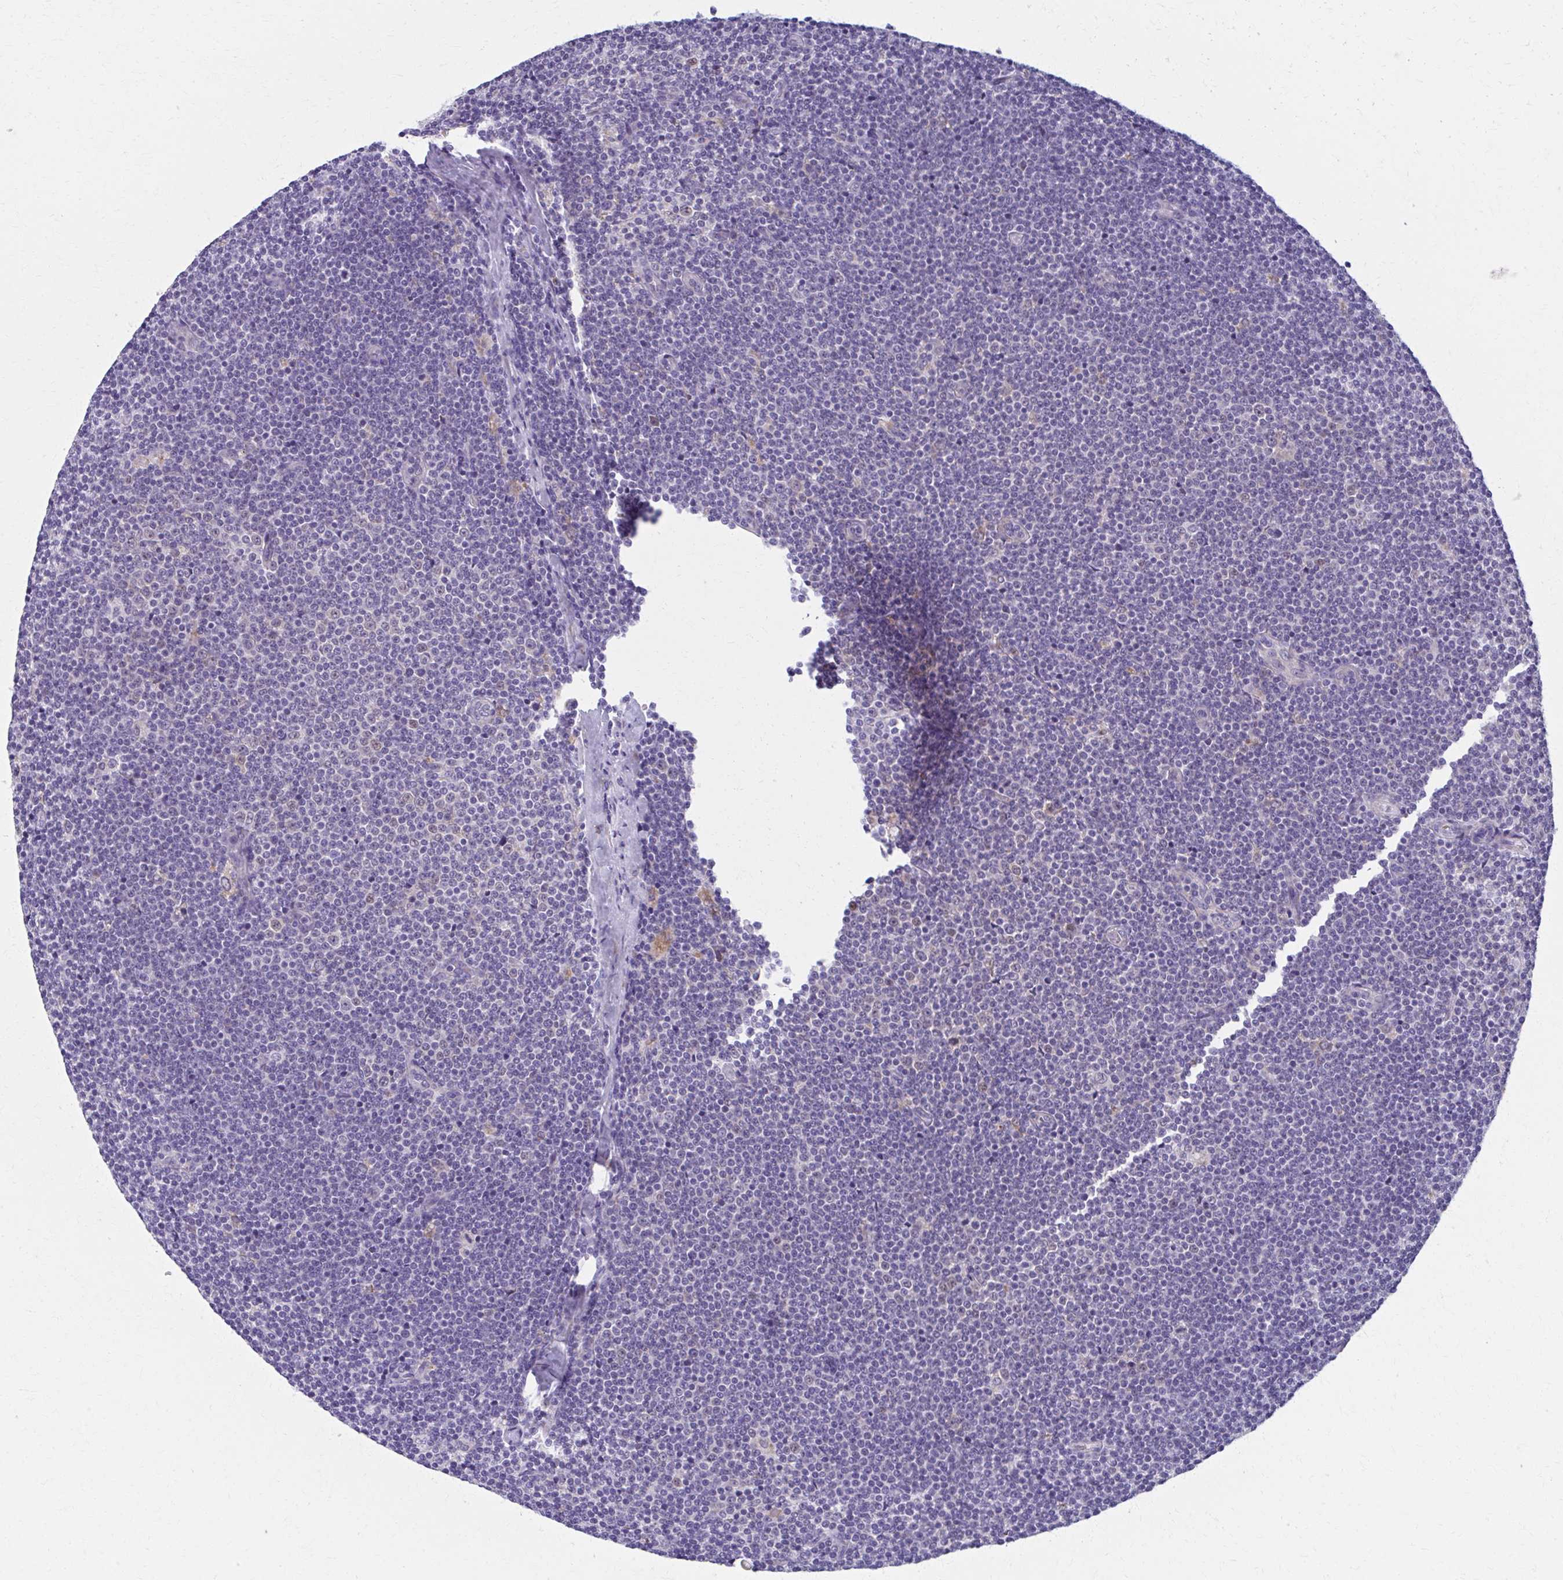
{"staining": {"intensity": "negative", "quantity": "none", "location": "none"}, "tissue": "lymphoma", "cell_type": "Tumor cells", "image_type": "cancer", "snomed": [{"axis": "morphology", "description": "Malignant lymphoma, non-Hodgkin's type, Low grade"}, {"axis": "topography", "description": "Lymph node"}], "caption": "Tumor cells are negative for protein expression in human malignant lymphoma, non-Hodgkin's type (low-grade).", "gene": "SPATS2L", "patient": {"sex": "male", "age": 48}}